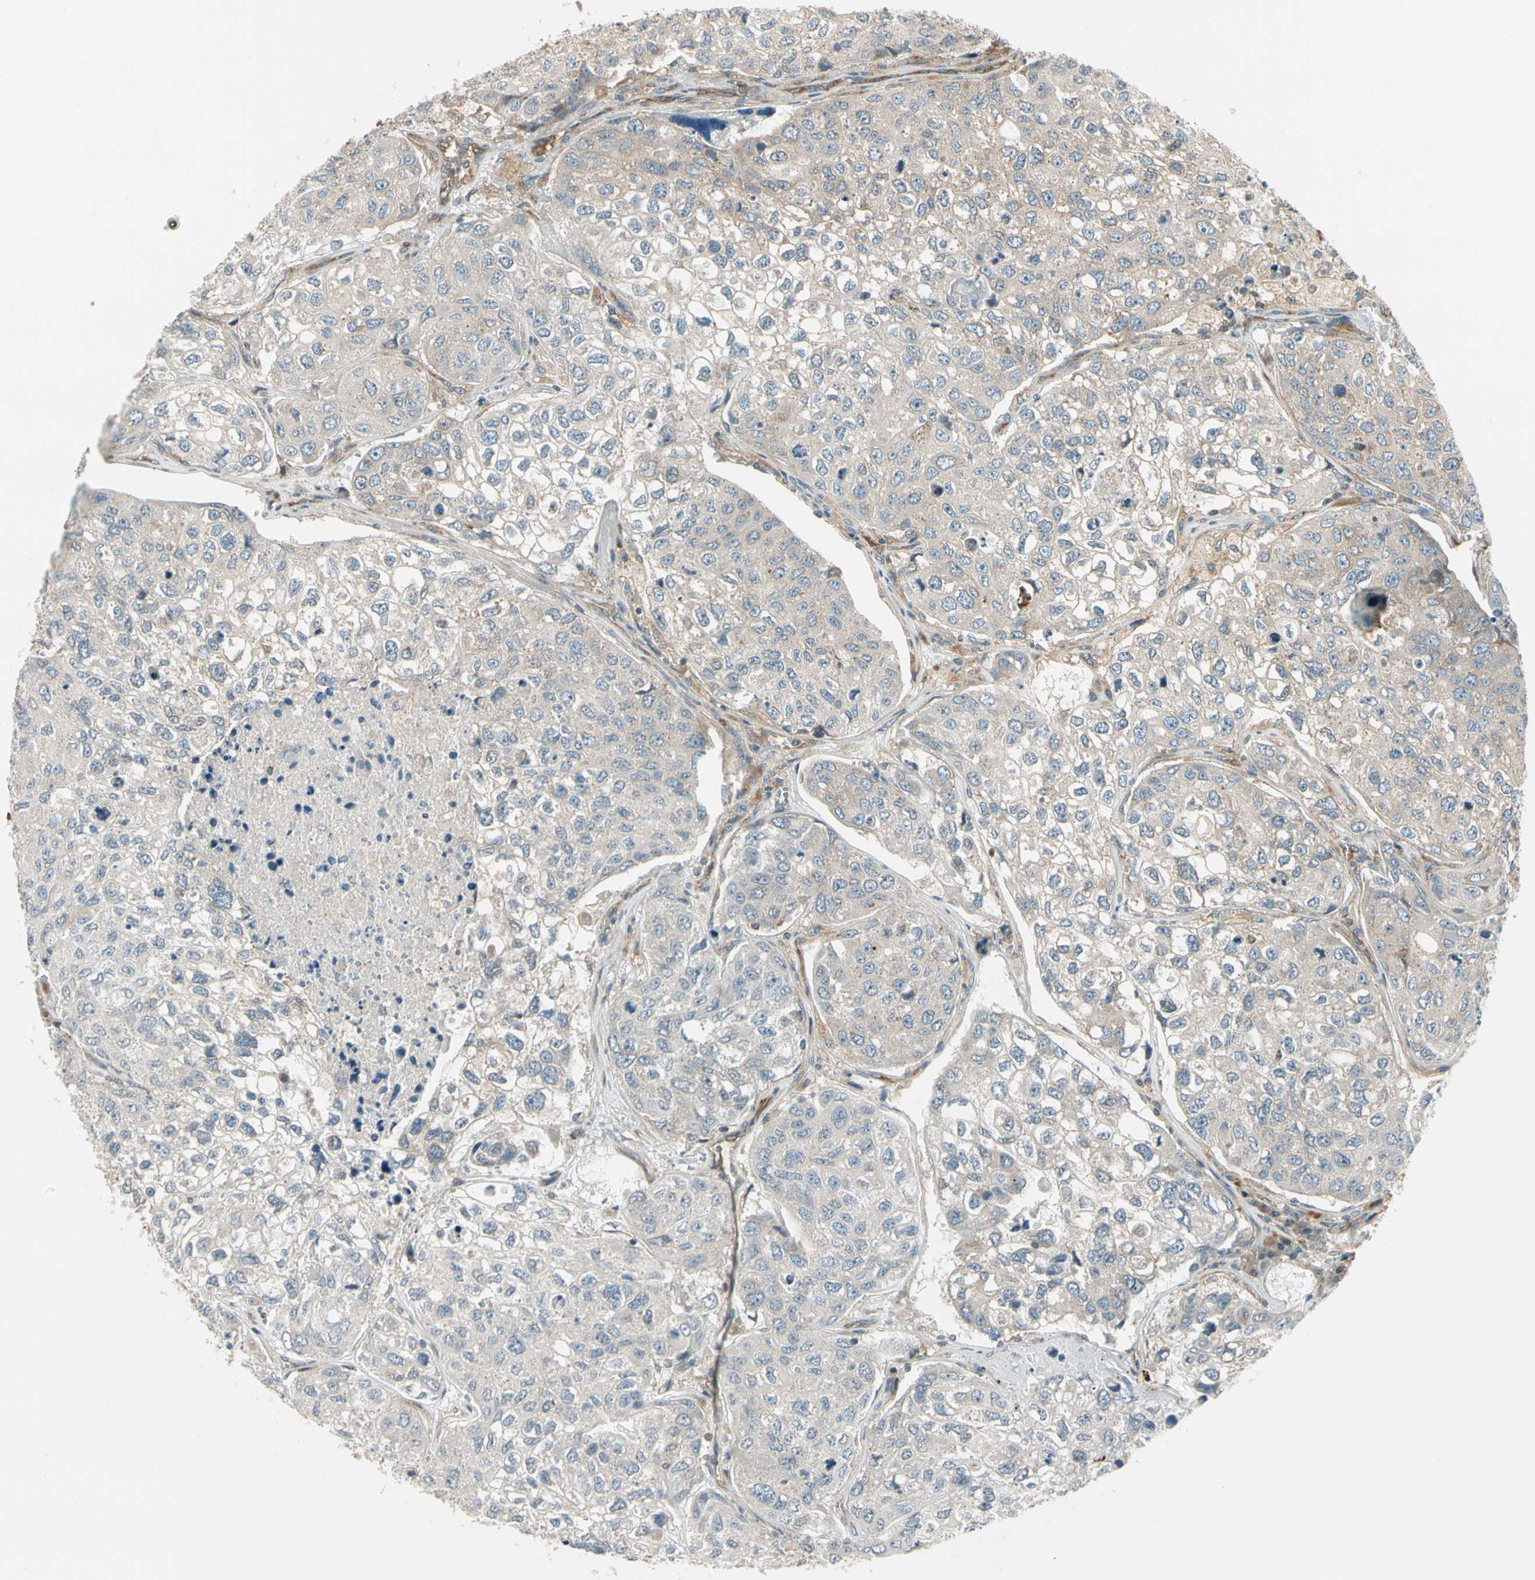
{"staining": {"intensity": "weak", "quantity": "25%-75%", "location": "cytoplasmic/membranous"}, "tissue": "urothelial cancer", "cell_type": "Tumor cells", "image_type": "cancer", "snomed": [{"axis": "morphology", "description": "Urothelial carcinoma, High grade"}, {"axis": "topography", "description": "Lymph node"}, {"axis": "topography", "description": "Urinary bladder"}], "caption": "Brown immunohistochemical staining in human urothelial carcinoma (high-grade) reveals weak cytoplasmic/membranous positivity in about 25%-75% of tumor cells.", "gene": "TRIO", "patient": {"sex": "male", "age": 51}}